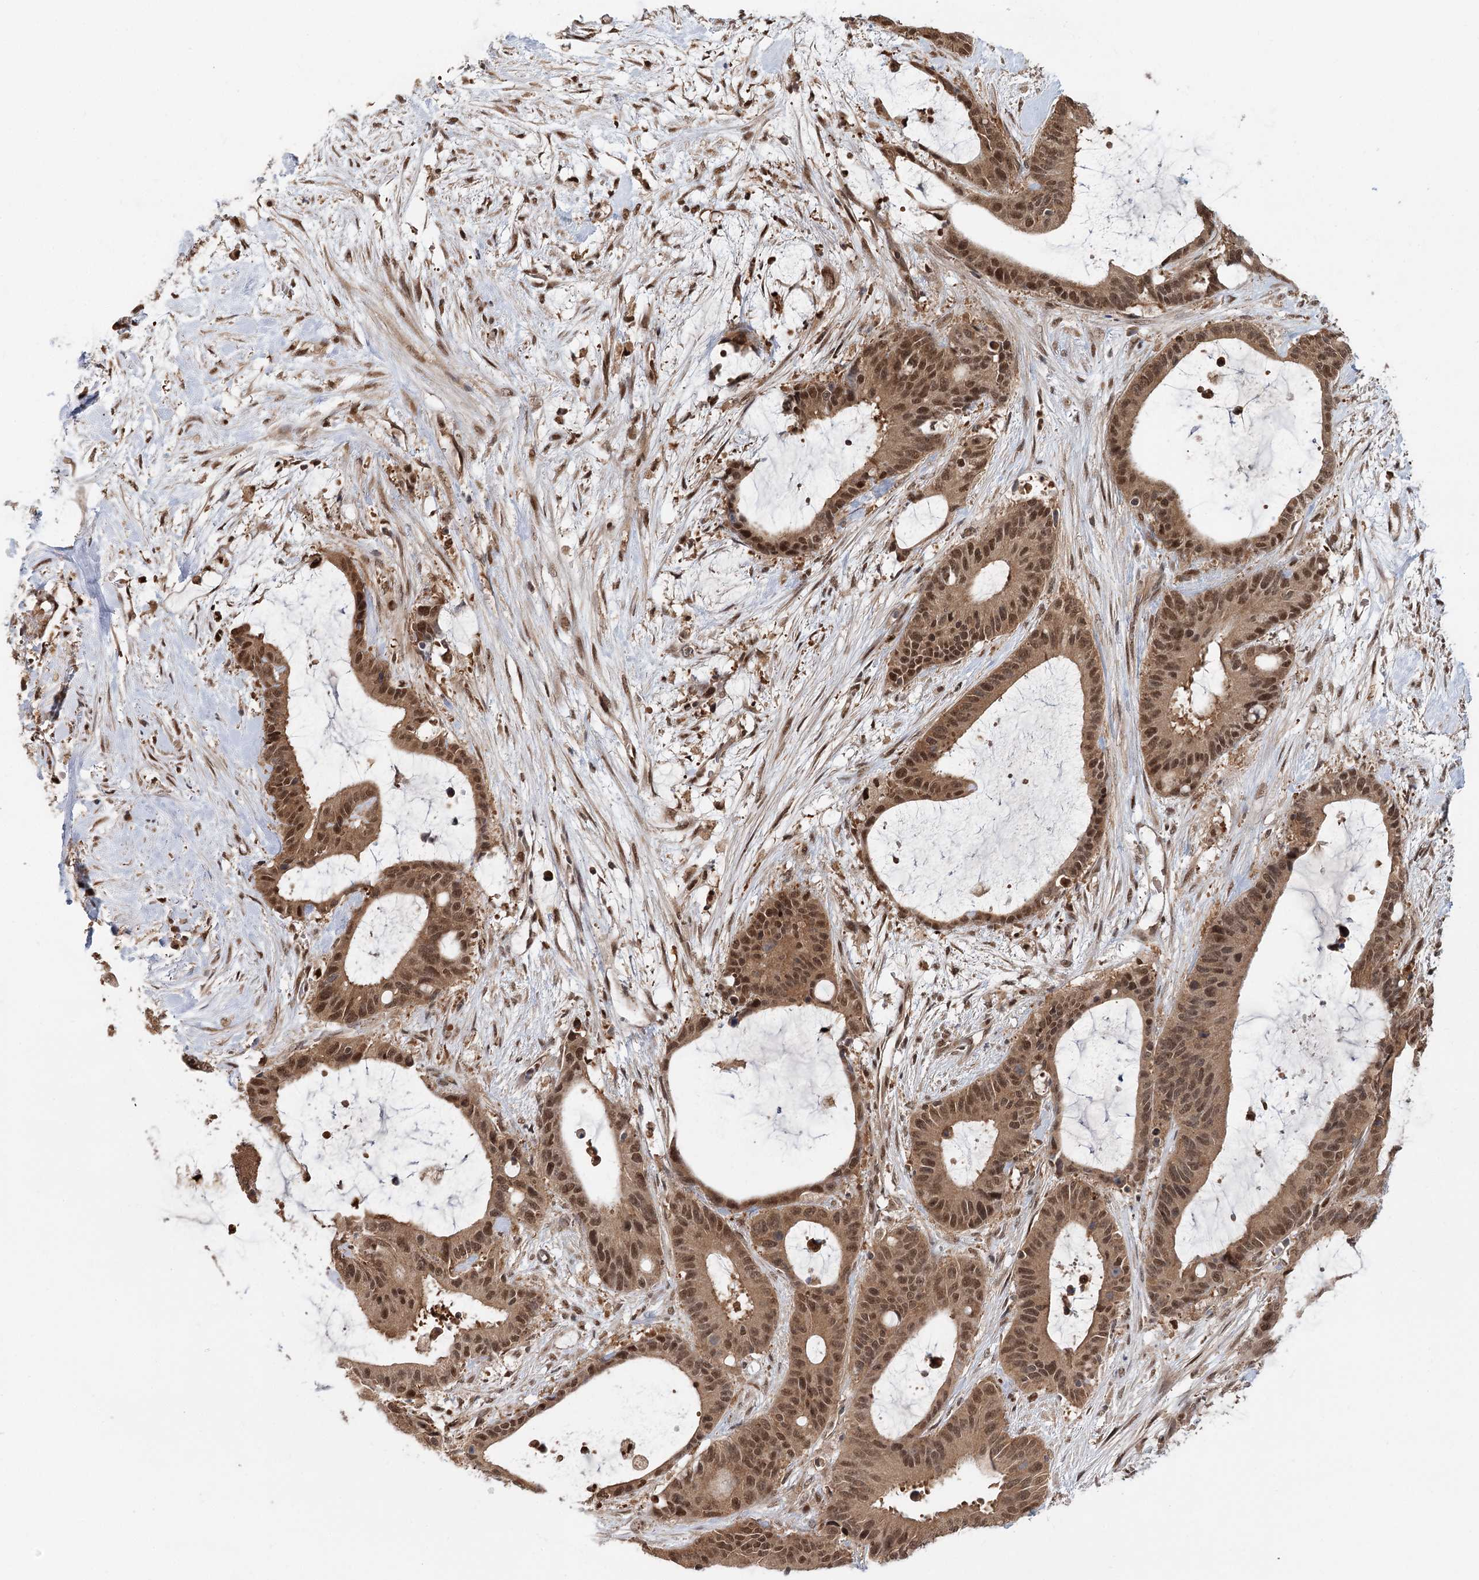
{"staining": {"intensity": "moderate", "quantity": ">75%", "location": "cytoplasmic/membranous,nuclear"}, "tissue": "liver cancer", "cell_type": "Tumor cells", "image_type": "cancer", "snomed": [{"axis": "morphology", "description": "Normal tissue, NOS"}, {"axis": "morphology", "description": "Cholangiocarcinoma"}, {"axis": "topography", "description": "Liver"}, {"axis": "topography", "description": "Peripheral nerve tissue"}], "caption": "Immunohistochemistry micrograph of human liver cancer (cholangiocarcinoma) stained for a protein (brown), which displays medium levels of moderate cytoplasmic/membranous and nuclear staining in approximately >75% of tumor cells.", "gene": "N6AMT1", "patient": {"sex": "female", "age": 73}}